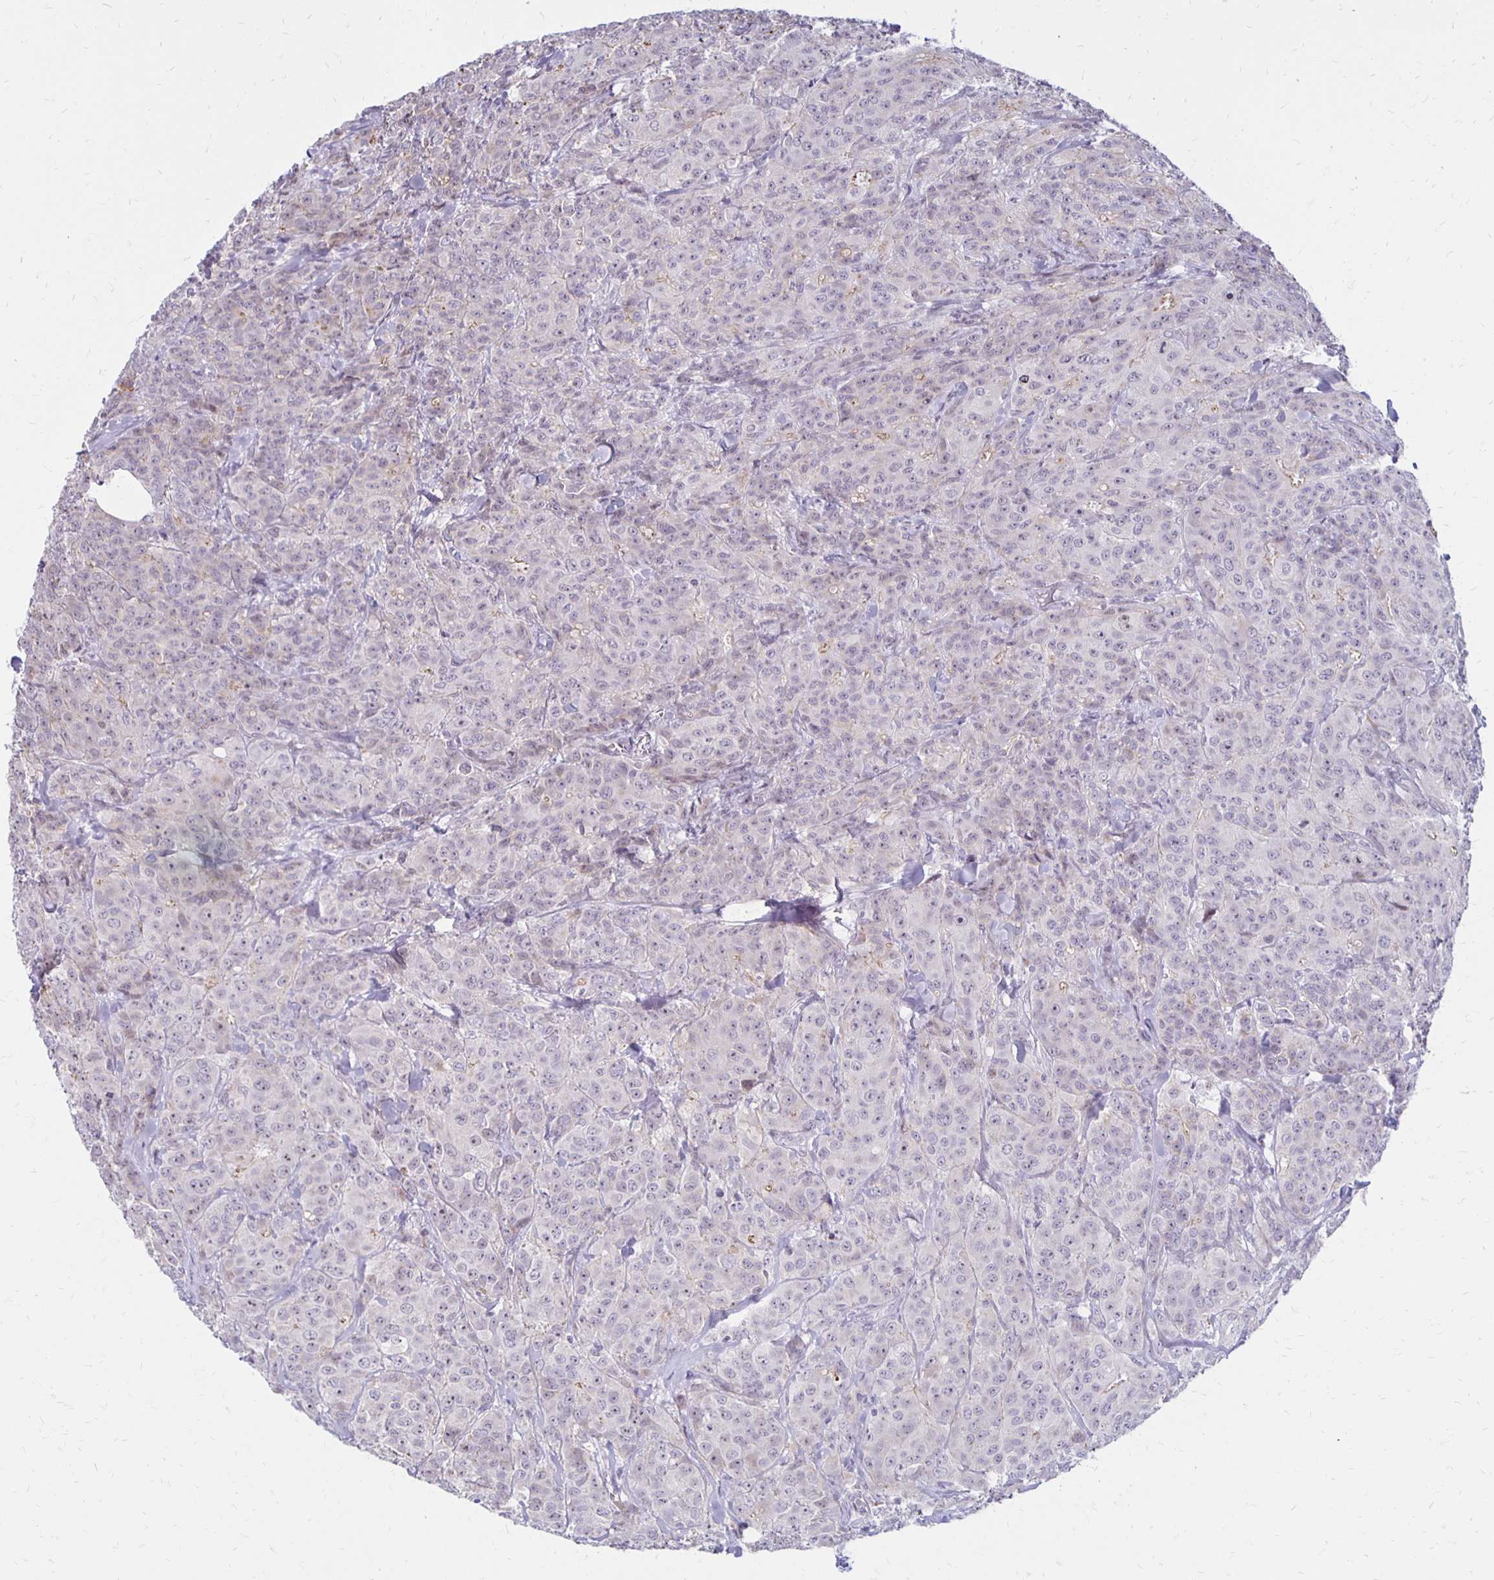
{"staining": {"intensity": "negative", "quantity": "none", "location": "none"}, "tissue": "breast cancer", "cell_type": "Tumor cells", "image_type": "cancer", "snomed": [{"axis": "morphology", "description": "Normal tissue, NOS"}, {"axis": "morphology", "description": "Duct carcinoma"}, {"axis": "topography", "description": "Breast"}], "caption": "Tumor cells show no significant protein expression in breast infiltrating ductal carcinoma. (DAB immunohistochemistry (IHC), high magnification).", "gene": "DAGLA", "patient": {"sex": "female", "age": 43}}